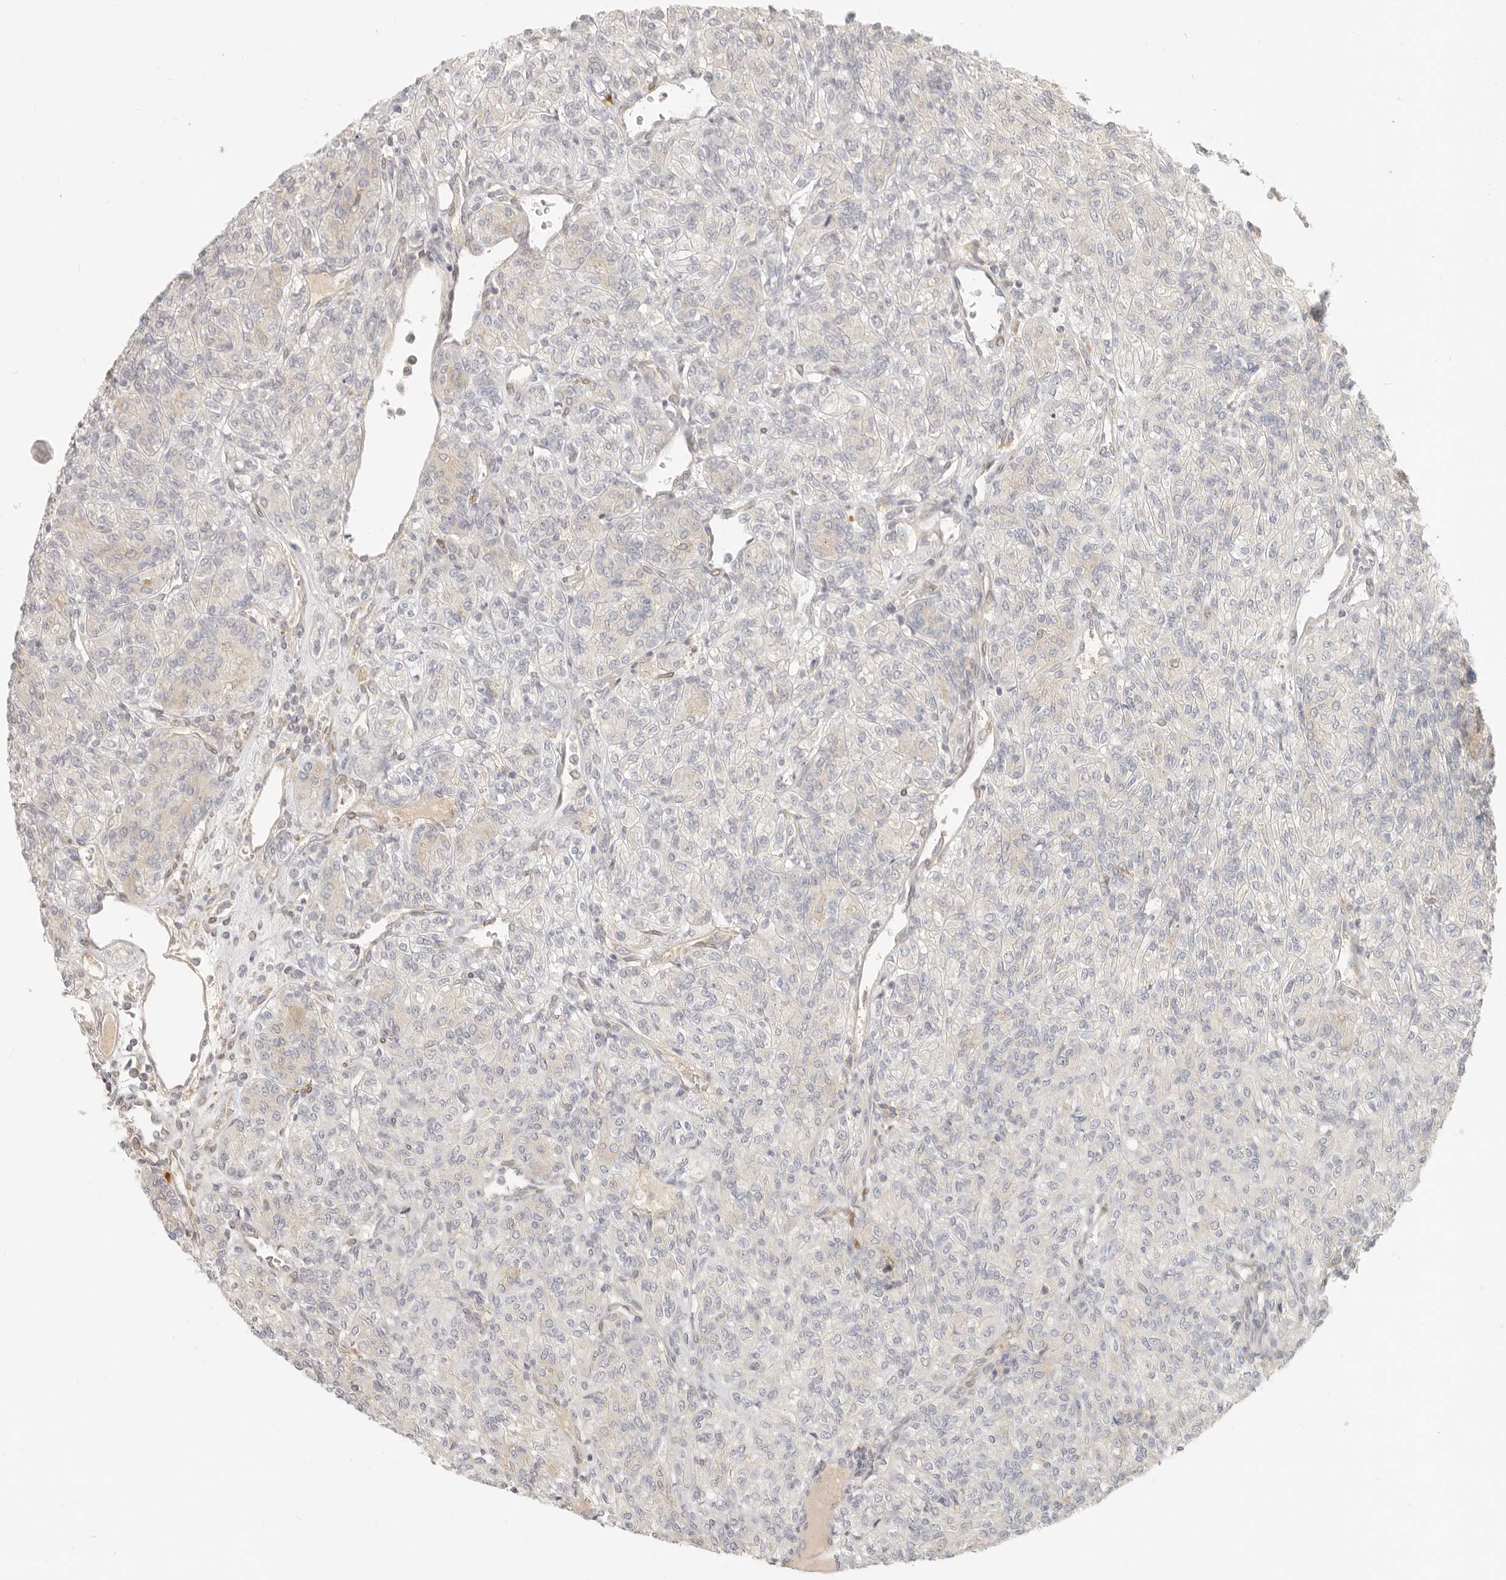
{"staining": {"intensity": "negative", "quantity": "none", "location": "none"}, "tissue": "renal cancer", "cell_type": "Tumor cells", "image_type": "cancer", "snomed": [{"axis": "morphology", "description": "Adenocarcinoma, NOS"}, {"axis": "topography", "description": "Kidney"}], "caption": "Tumor cells show no significant expression in adenocarcinoma (renal).", "gene": "PABPC4", "patient": {"sex": "male", "age": 77}}